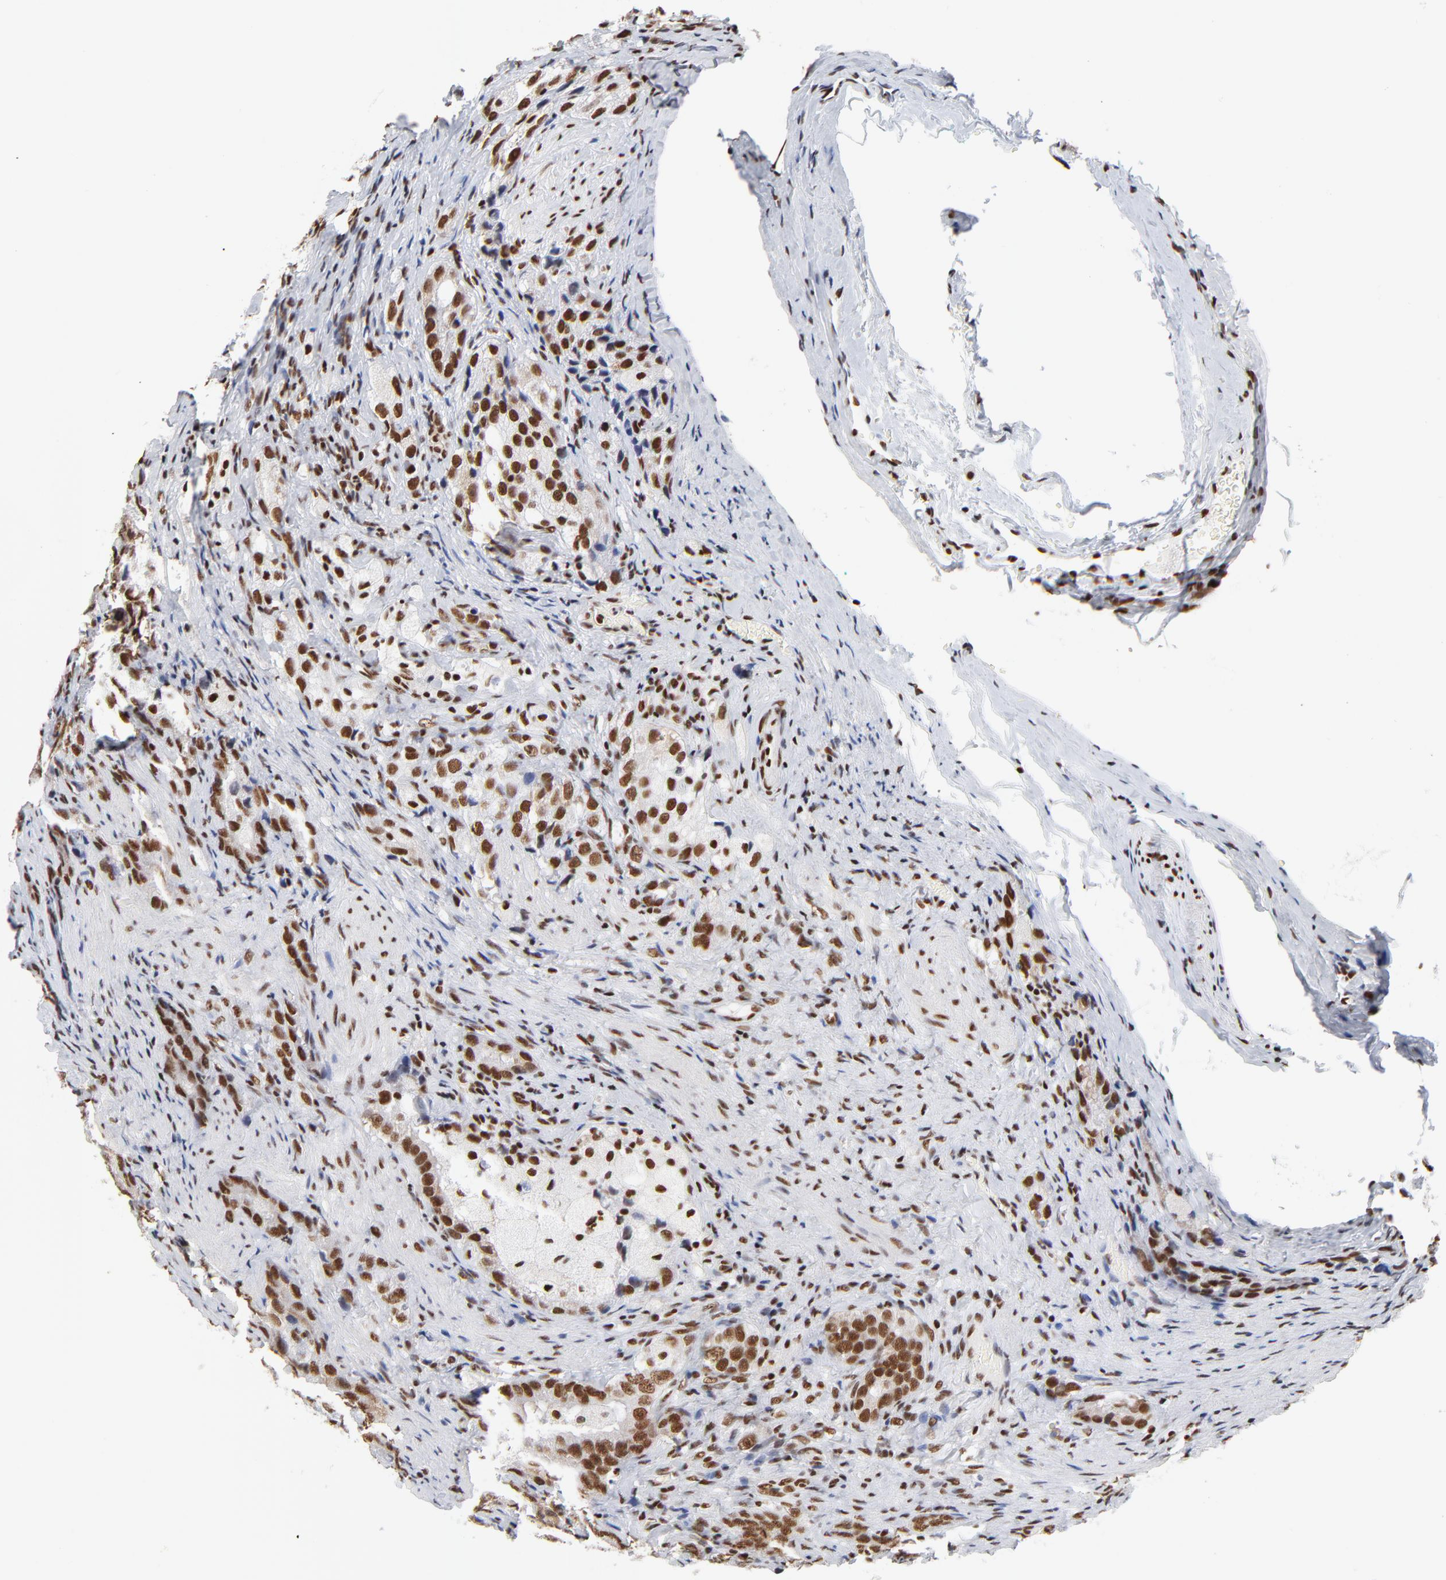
{"staining": {"intensity": "strong", "quantity": ">75%", "location": "nuclear"}, "tissue": "prostate cancer", "cell_type": "Tumor cells", "image_type": "cancer", "snomed": [{"axis": "morphology", "description": "Adenocarcinoma, High grade"}, {"axis": "topography", "description": "Prostate"}], "caption": "Prostate high-grade adenocarcinoma stained with DAB immunohistochemistry shows high levels of strong nuclear staining in approximately >75% of tumor cells.", "gene": "CREB1", "patient": {"sex": "male", "age": 63}}